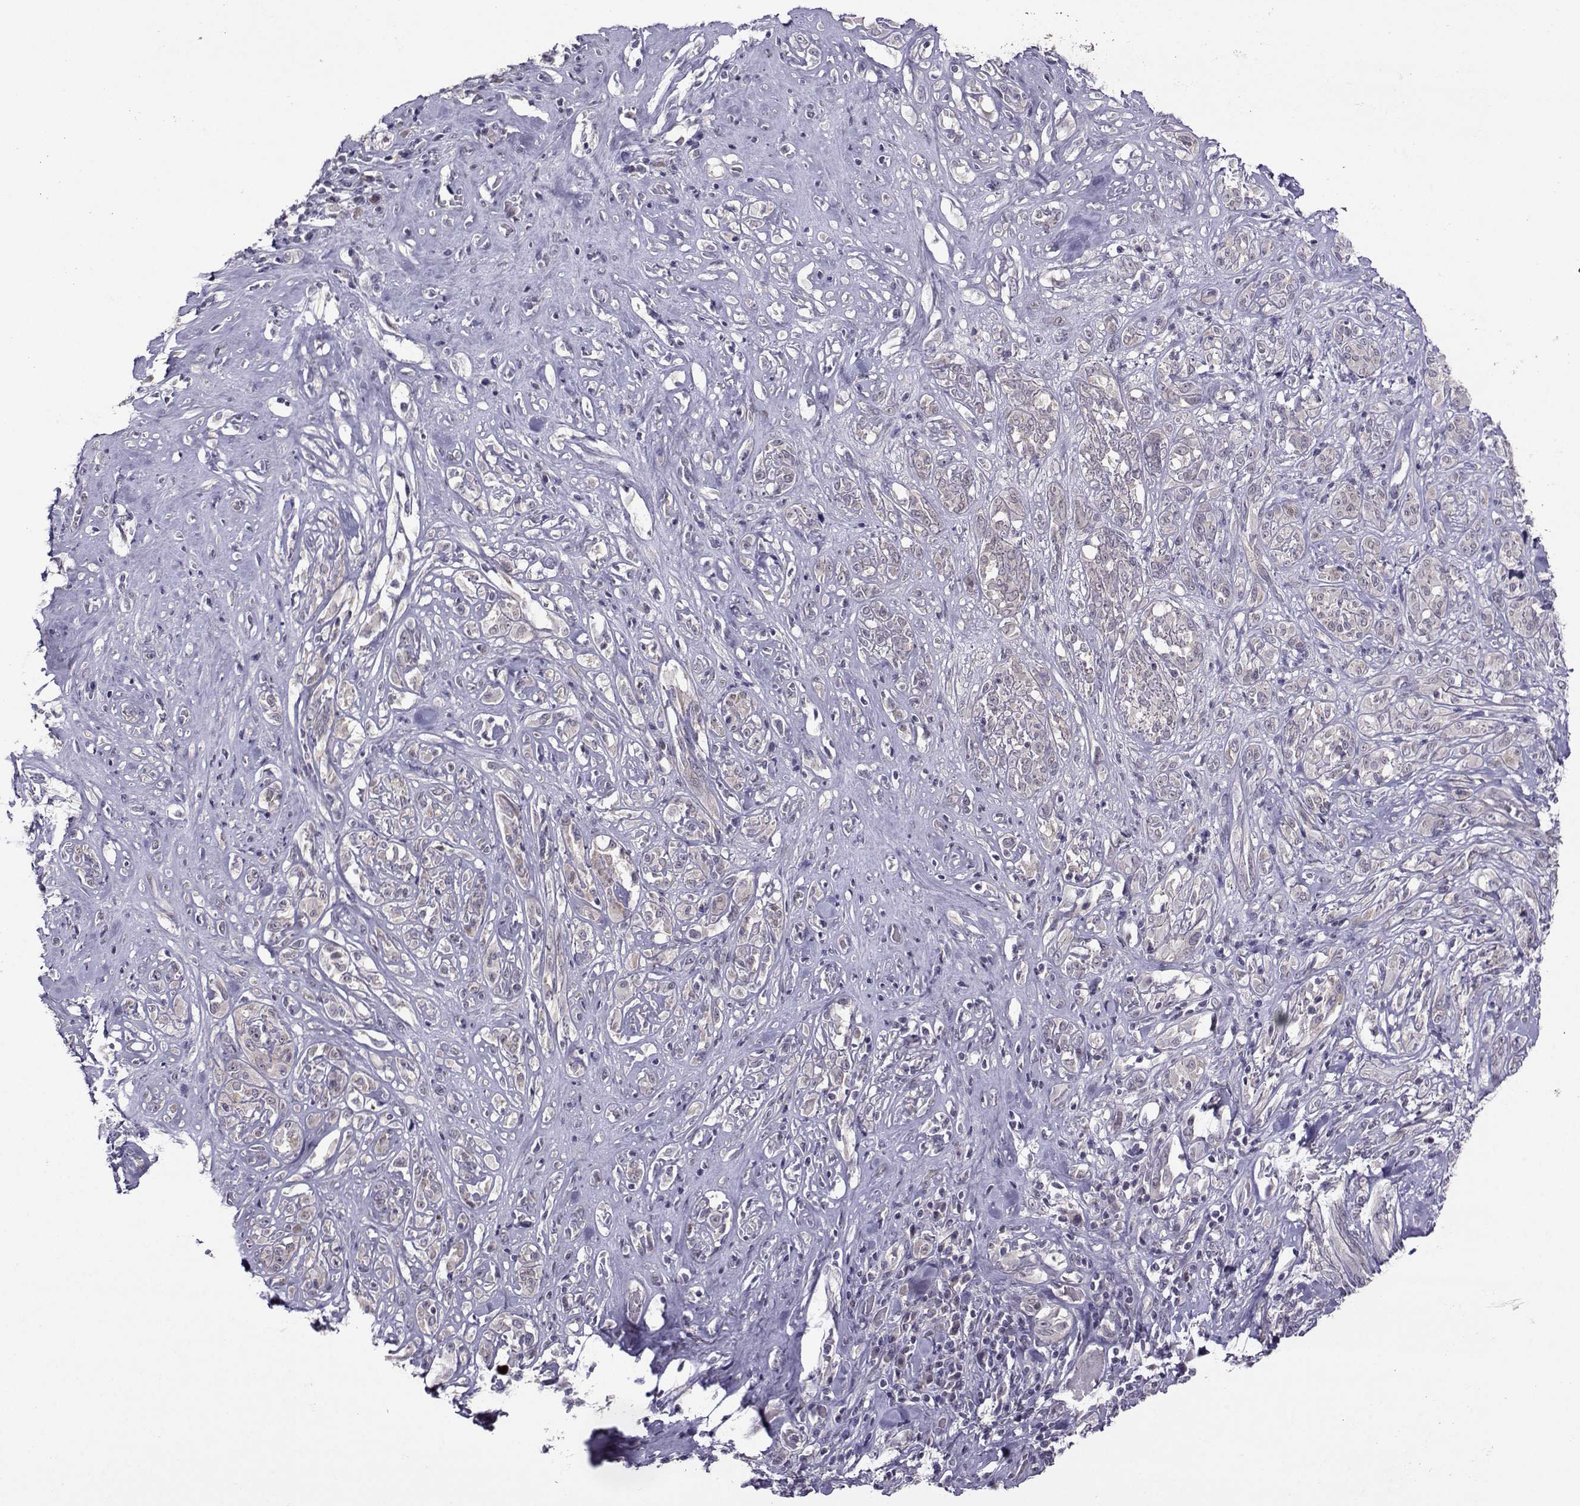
{"staining": {"intensity": "negative", "quantity": "none", "location": "none"}, "tissue": "melanoma", "cell_type": "Tumor cells", "image_type": "cancer", "snomed": [{"axis": "morphology", "description": "Malignant melanoma, NOS"}, {"axis": "topography", "description": "Skin"}], "caption": "An immunohistochemistry photomicrograph of melanoma is shown. There is no staining in tumor cells of melanoma.", "gene": "DDX20", "patient": {"sex": "female", "age": 91}}